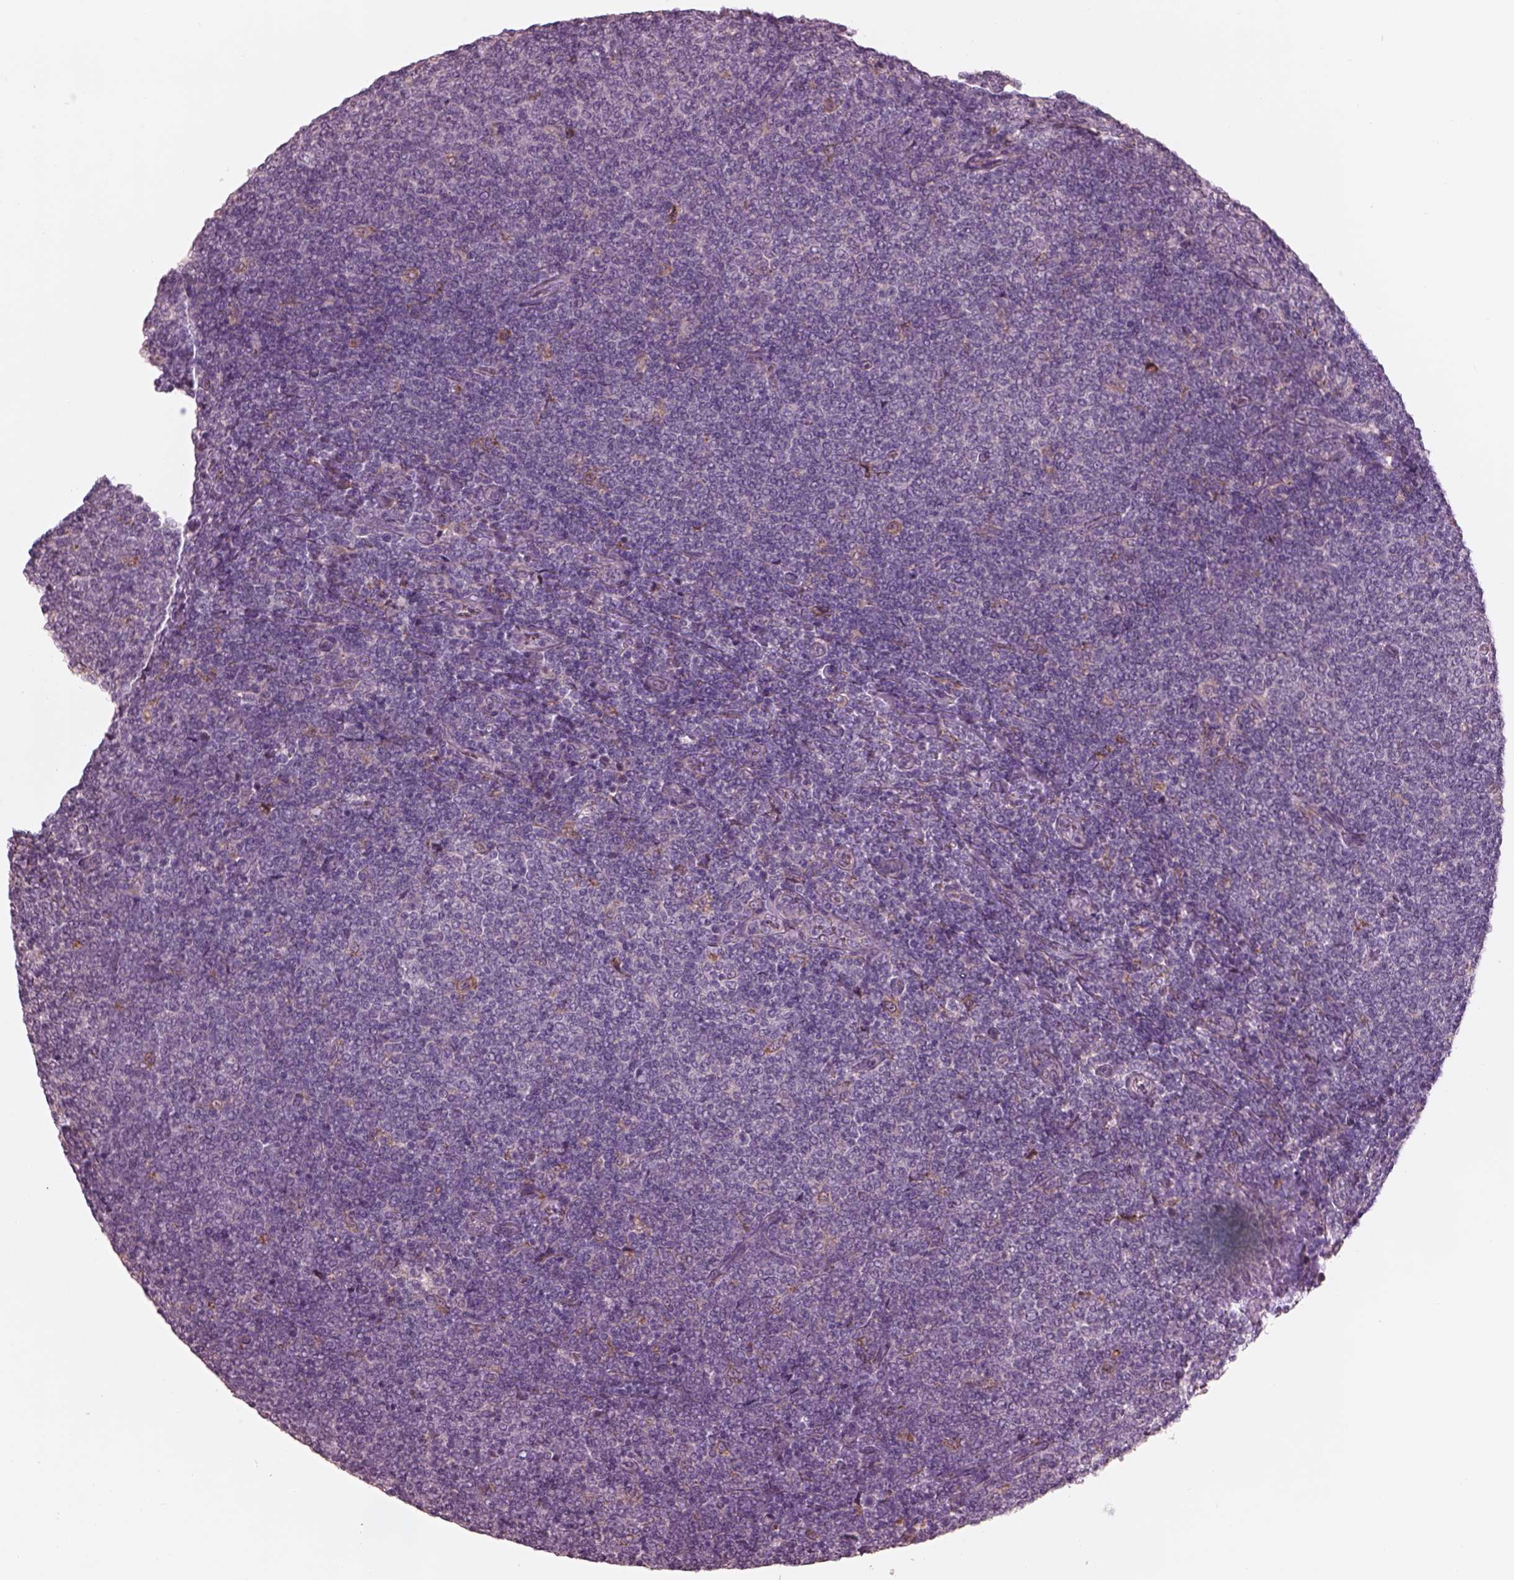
{"staining": {"intensity": "negative", "quantity": "none", "location": "none"}, "tissue": "lymphoma", "cell_type": "Tumor cells", "image_type": "cancer", "snomed": [{"axis": "morphology", "description": "Malignant lymphoma, non-Hodgkin's type, Low grade"}, {"axis": "topography", "description": "Lymph node"}], "caption": "The immunohistochemistry photomicrograph has no significant expression in tumor cells of lymphoma tissue.", "gene": "CADM2", "patient": {"sex": "male", "age": 52}}